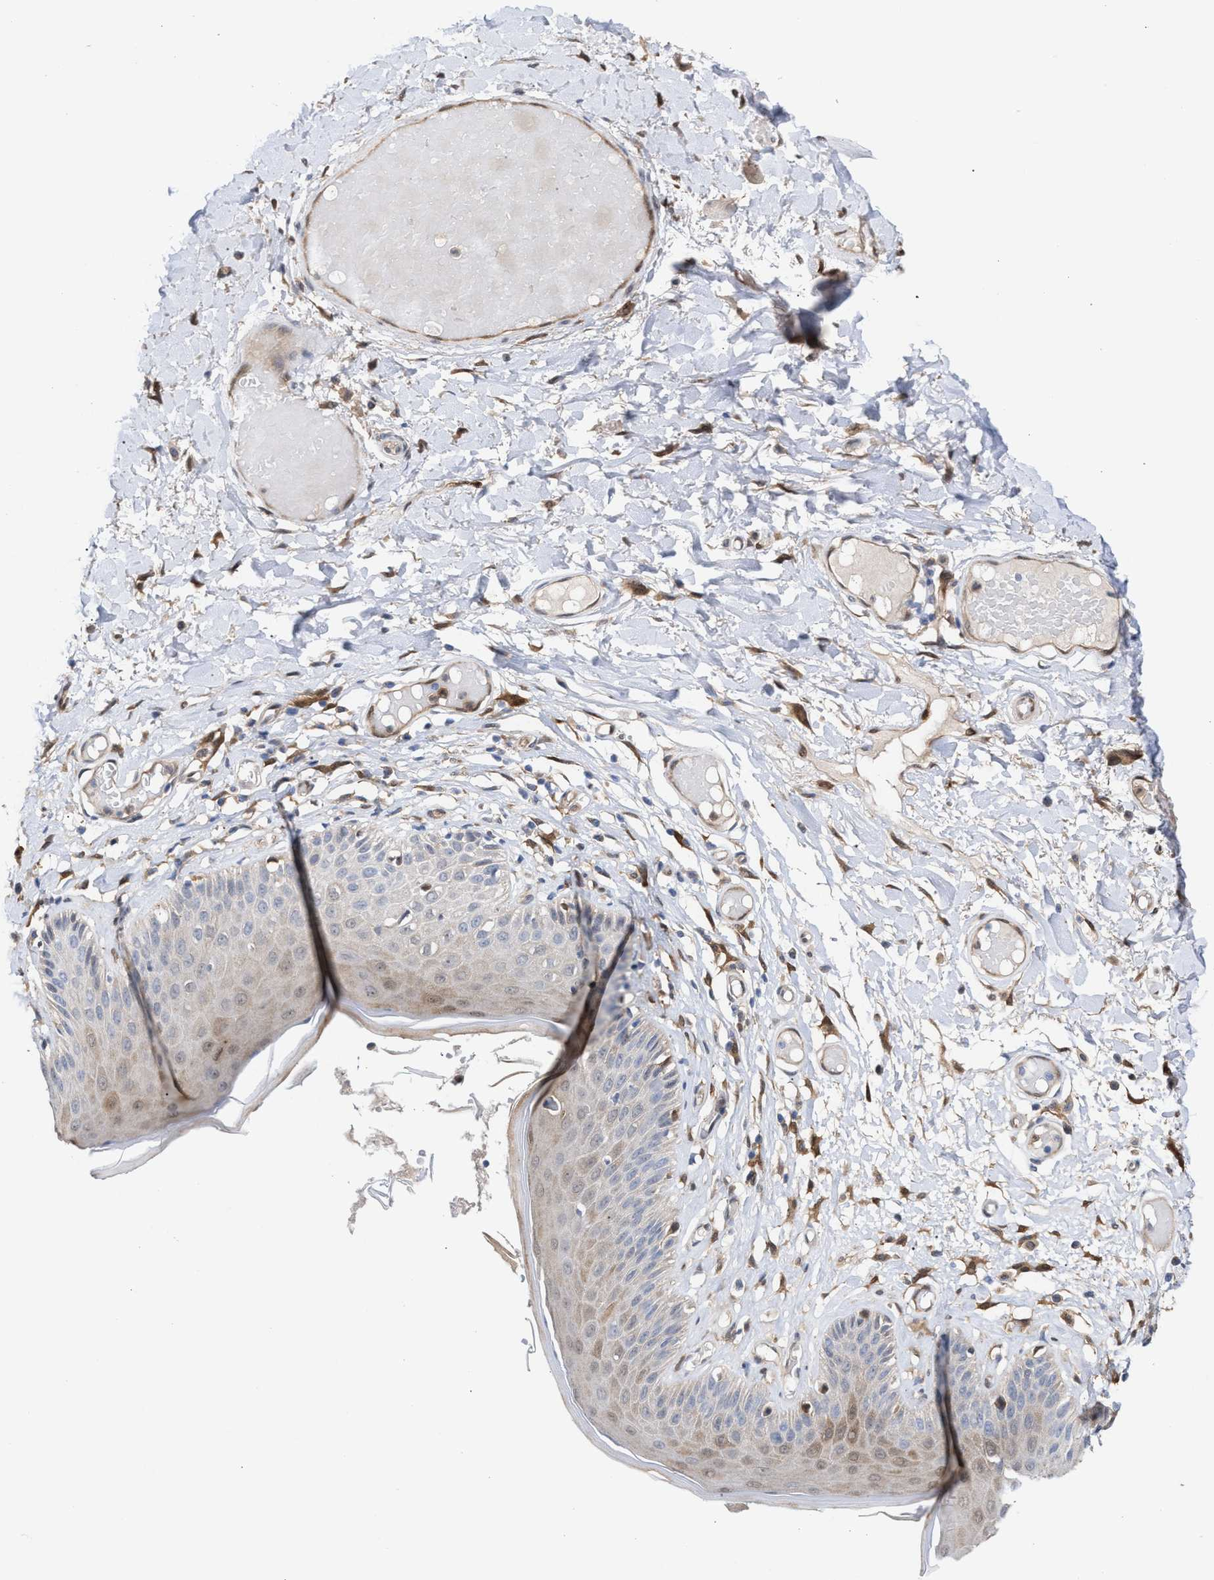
{"staining": {"intensity": "moderate", "quantity": "<25%", "location": "cytoplasmic/membranous"}, "tissue": "skin", "cell_type": "Epidermal cells", "image_type": "normal", "snomed": [{"axis": "morphology", "description": "Normal tissue, NOS"}, {"axis": "topography", "description": "Vulva"}], "caption": "Protein analysis of normal skin shows moderate cytoplasmic/membranous positivity in approximately <25% of epidermal cells.", "gene": "TP53I3", "patient": {"sex": "female", "age": 73}}